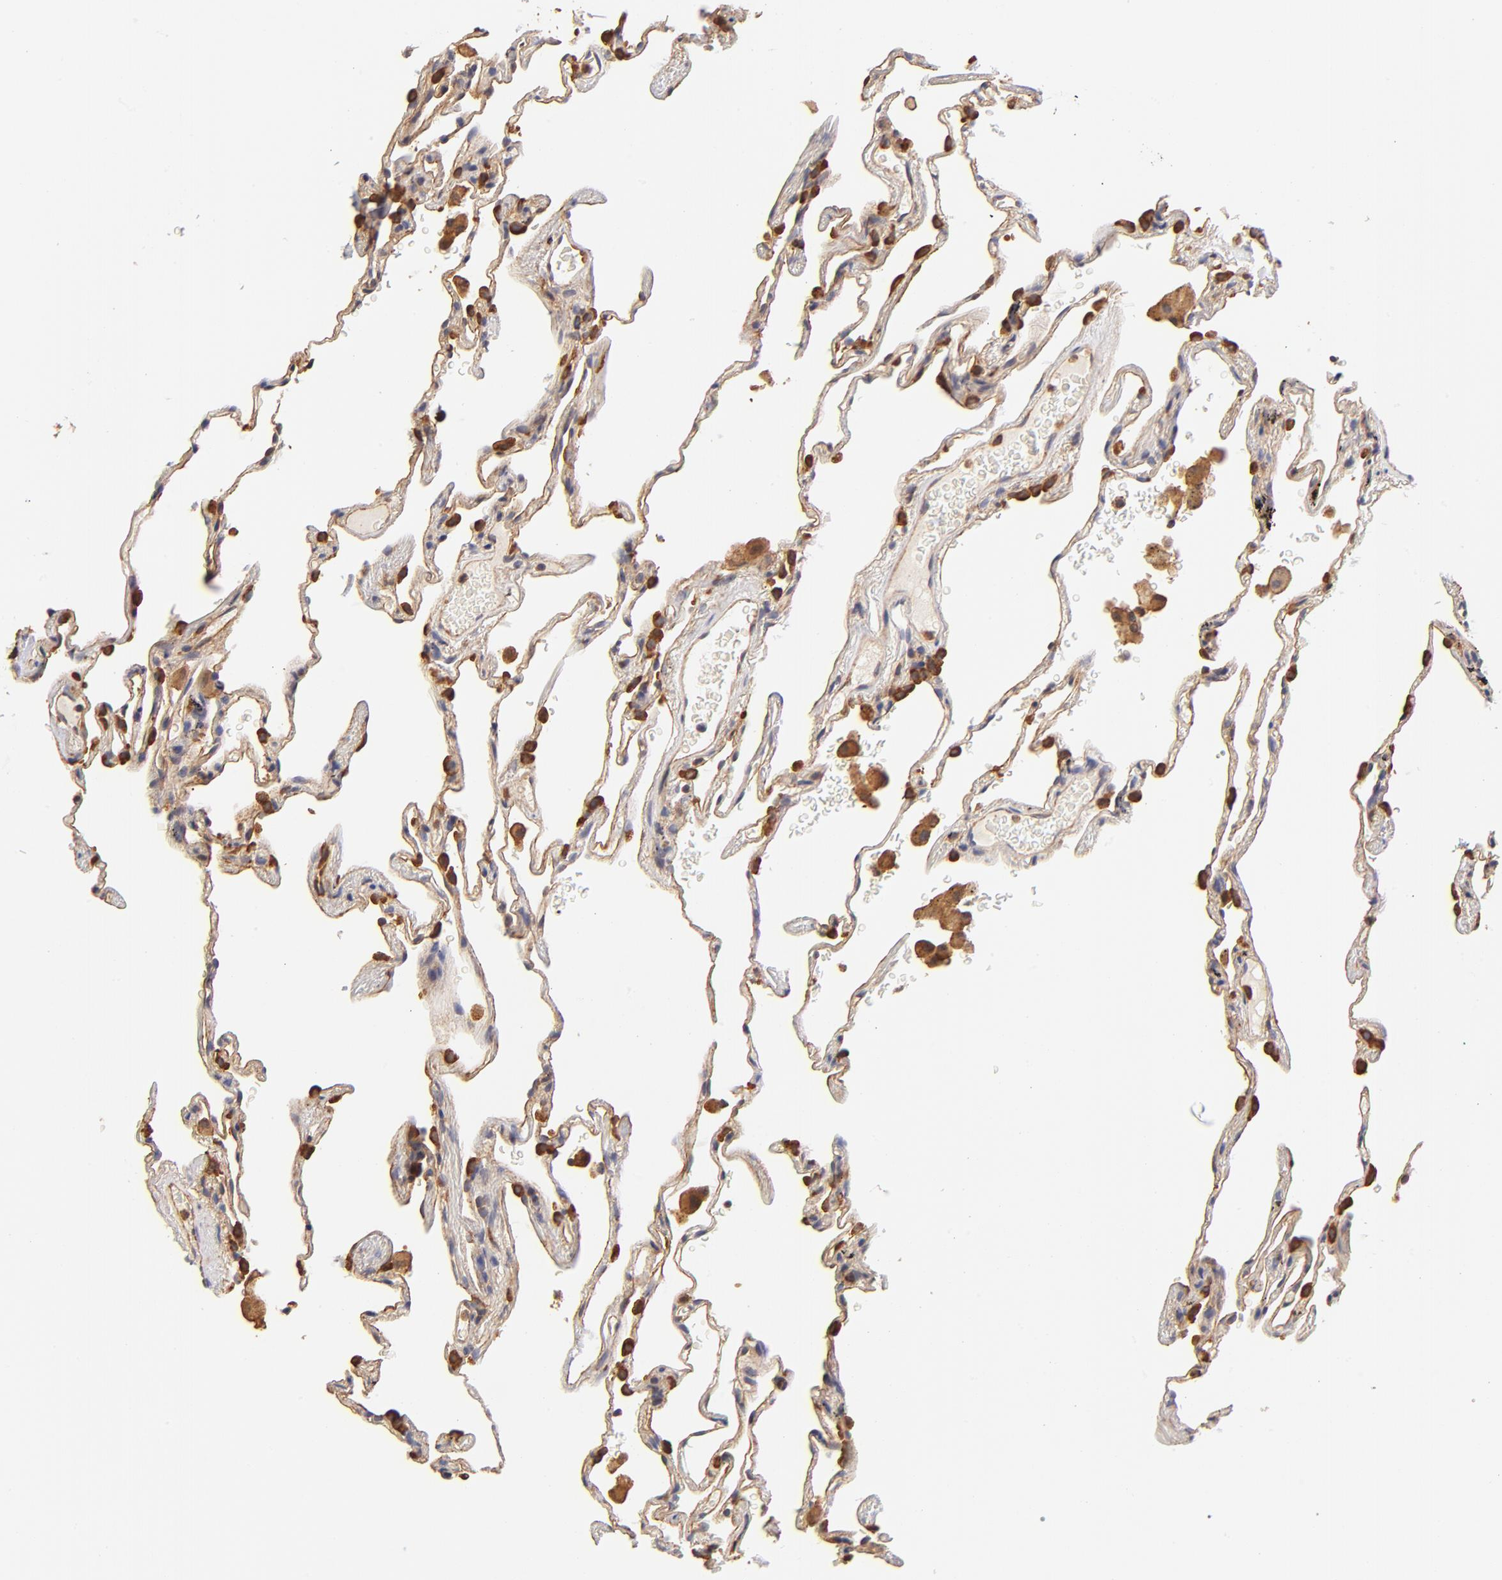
{"staining": {"intensity": "weak", "quantity": "25%-75%", "location": "cytoplasmic/membranous"}, "tissue": "lung", "cell_type": "Alveolar cells", "image_type": "normal", "snomed": [{"axis": "morphology", "description": "Normal tissue, NOS"}, {"axis": "morphology", "description": "Inflammation, NOS"}, {"axis": "topography", "description": "Lung"}], "caption": "Protein staining shows weak cytoplasmic/membranous expression in approximately 25%-75% of alveolar cells in unremarkable lung. (DAB (3,3'-diaminobenzidine) = brown stain, brightfield microscopy at high magnification).", "gene": "FCMR", "patient": {"sex": "male", "age": 69}}